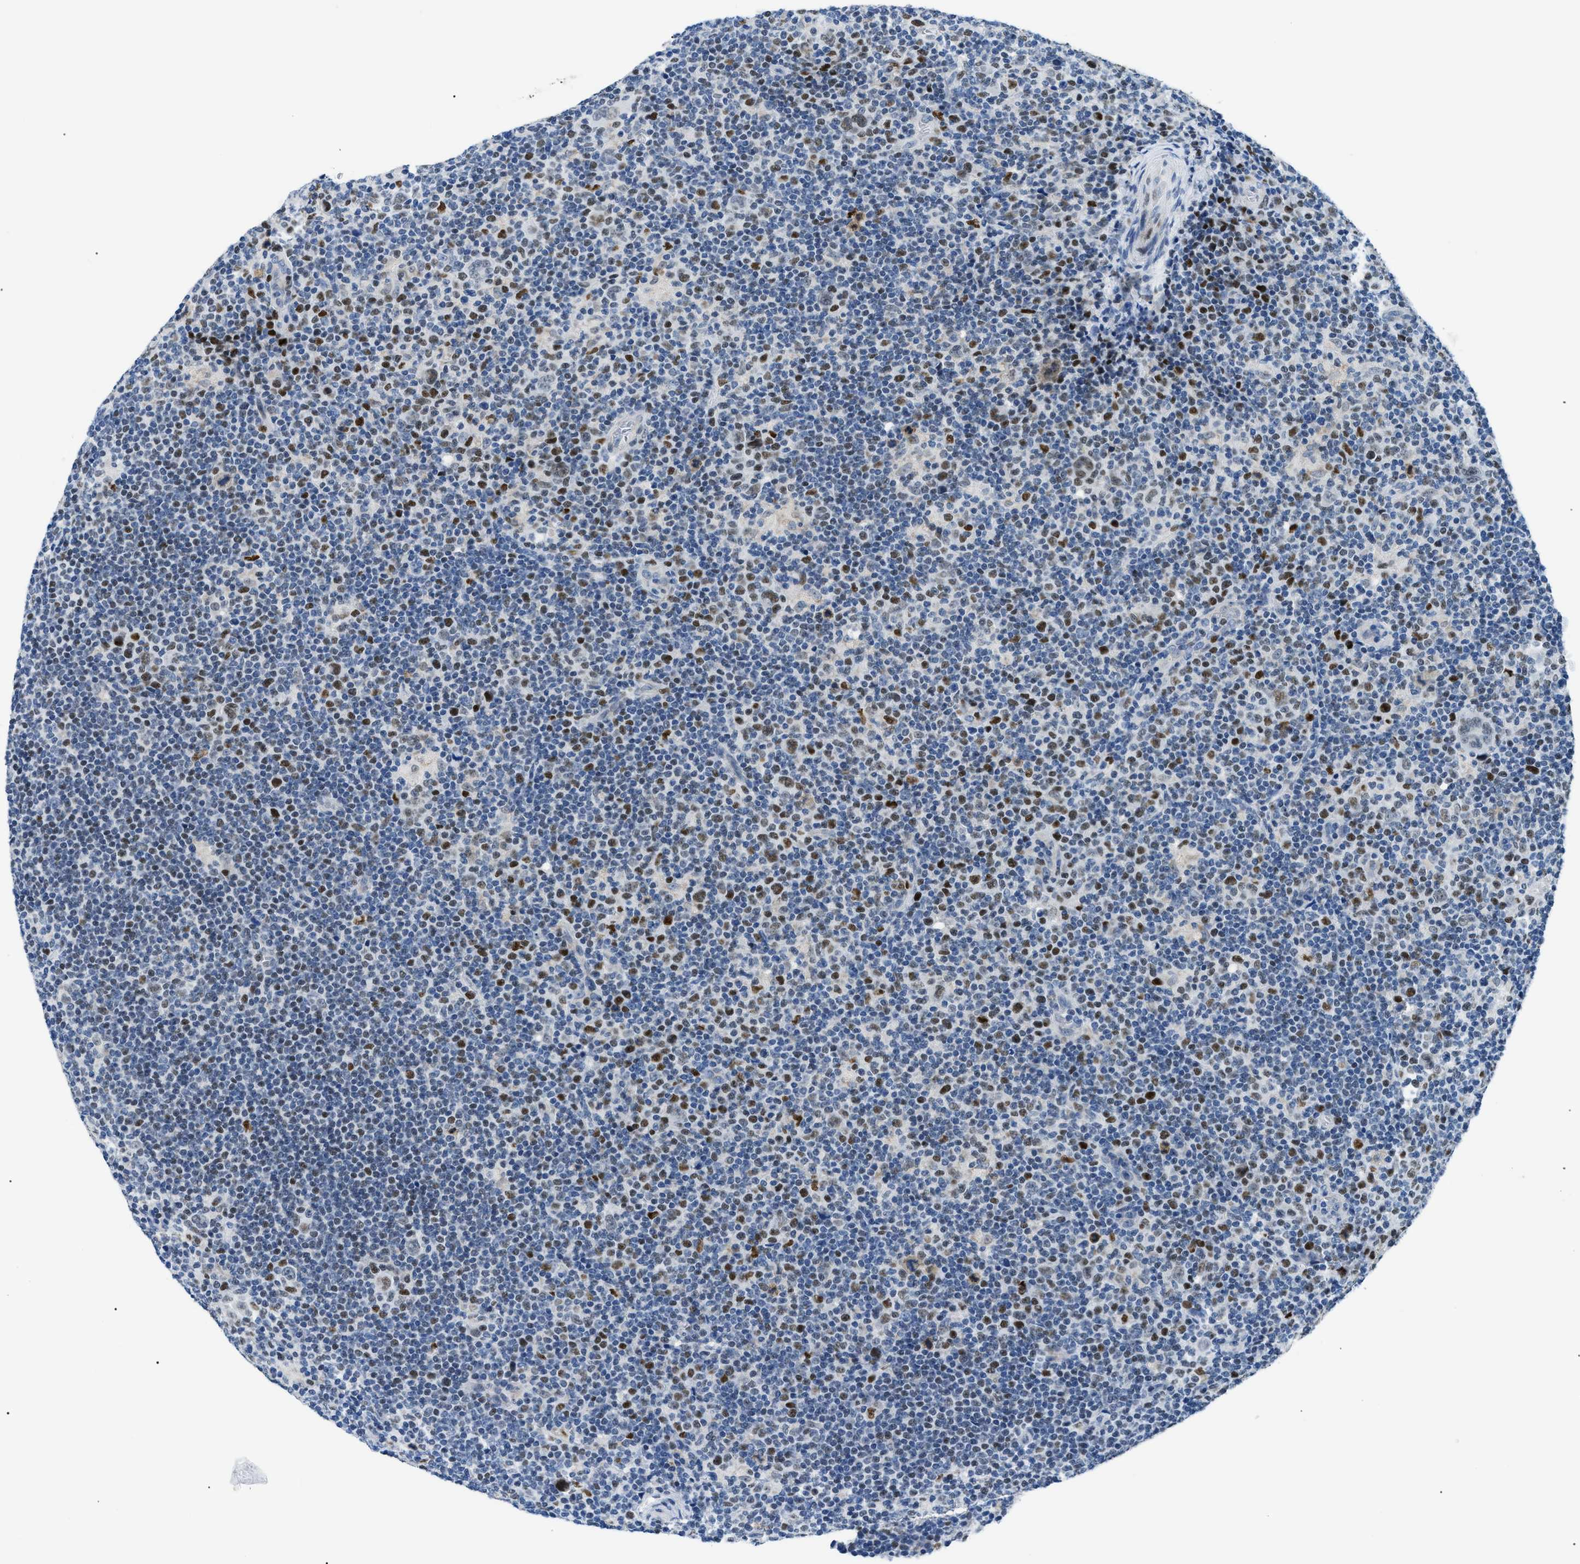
{"staining": {"intensity": "moderate", "quantity": "25%-75%", "location": "nuclear"}, "tissue": "lymphoma", "cell_type": "Tumor cells", "image_type": "cancer", "snomed": [{"axis": "morphology", "description": "Hodgkin's disease, NOS"}, {"axis": "topography", "description": "Lymph node"}], "caption": "Tumor cells exhibit moderate nuclear positivity in approximately 25%-75% of cells in lymphoma. (DAB IHC, brown staining for protein, blue staining for nuclei).", "gene": "SMARCC1", "patient": {"sex": "female", "age": 57}}